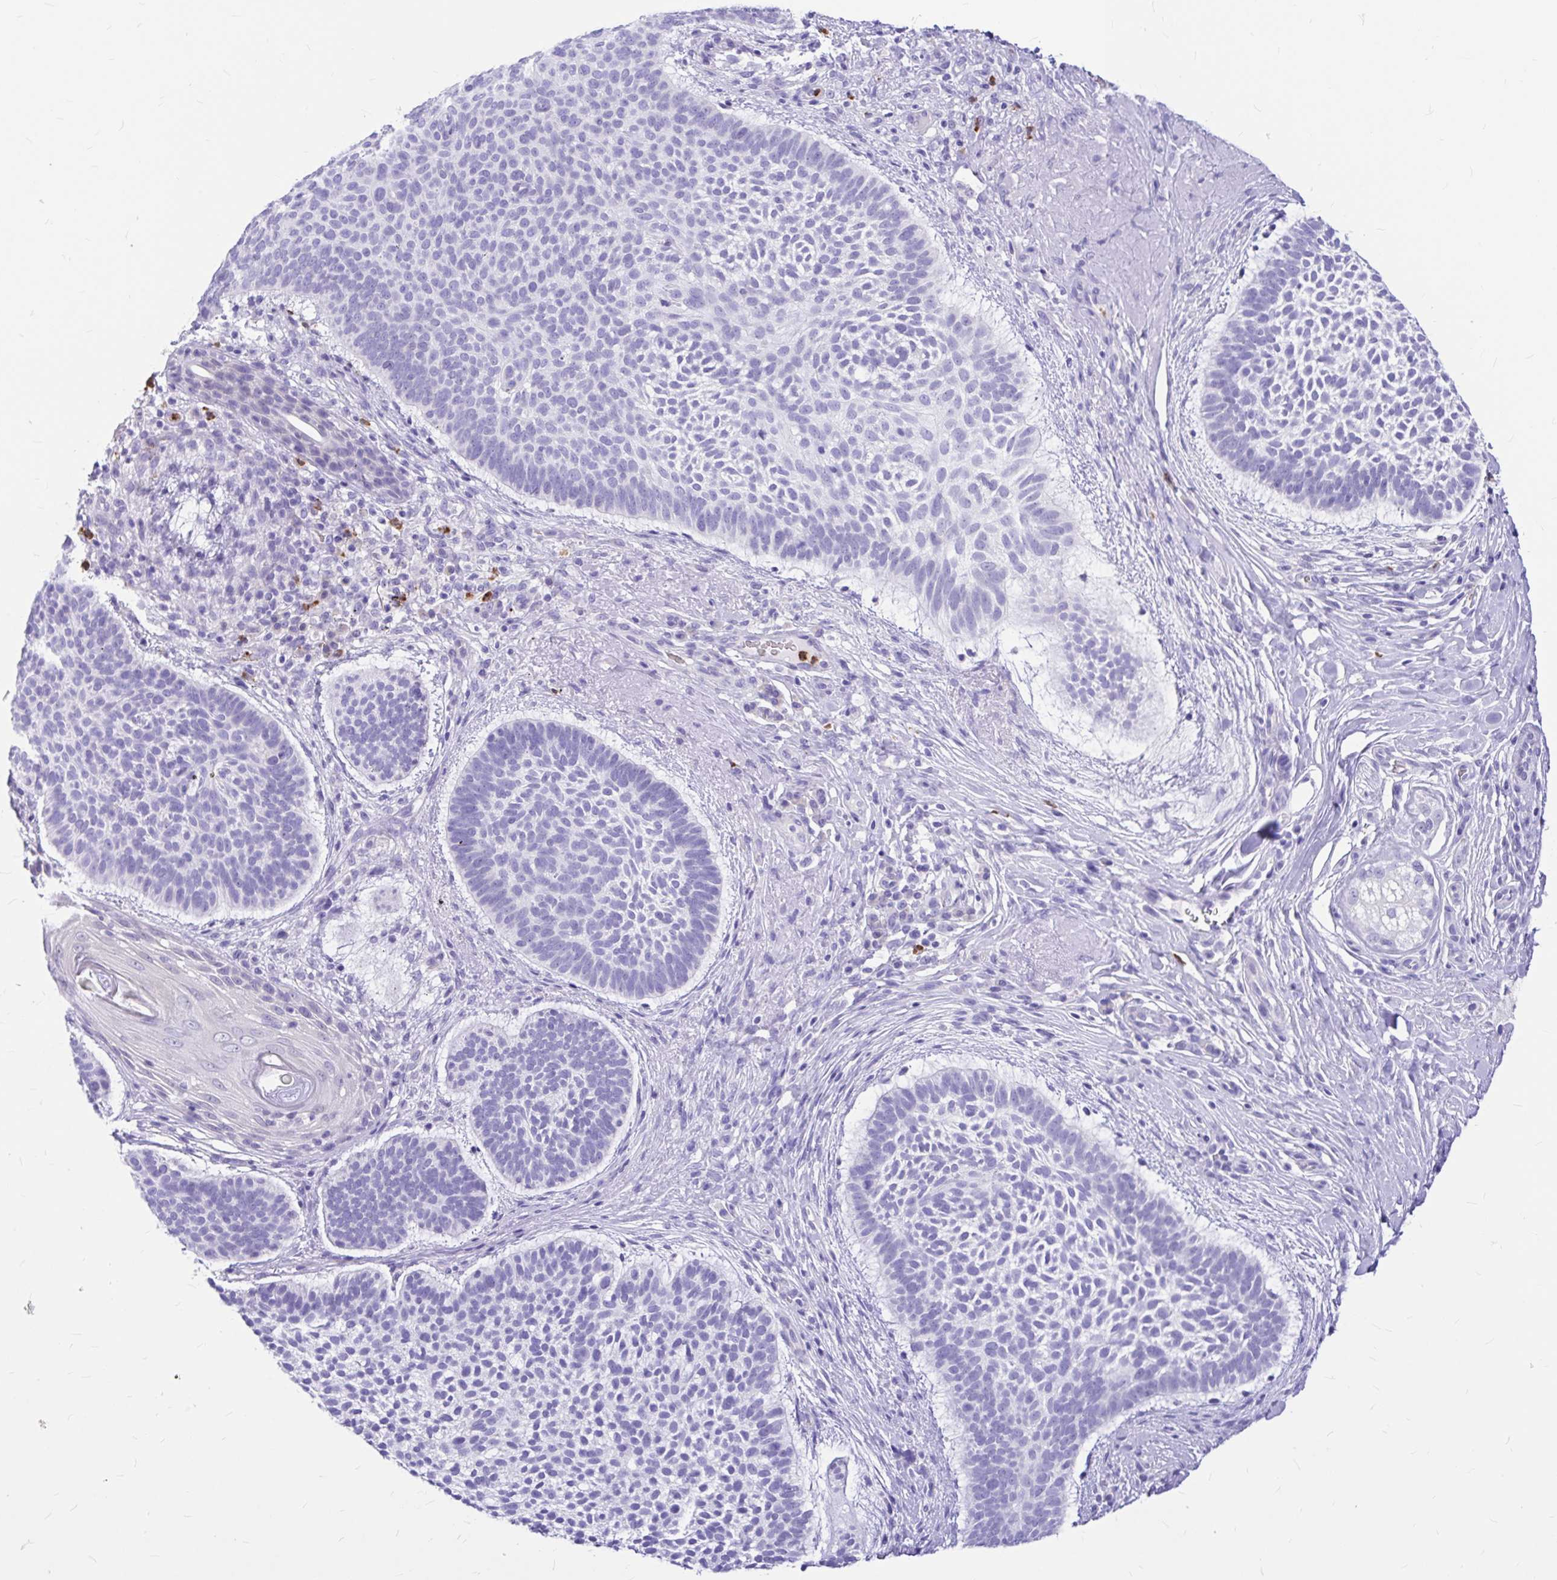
{"staining": {"intensity": "negative", "quantity": "none", "location": "none"}, "tissue": "skin cancer", "cell_type": "Tumor cells", "image_type": "cancer", "snomed": [{"axis": "morphology", "description": "Basal cell carcinoma"}, {"axis": "topography", "description": "Skin"}, {"axis": "topography", "description": "Skin of face"}], "caption": "A photomicrograph of human skin cancer (basal cell carcinoma) is negative for staining in tumor cells.", "gene": "CLEC1B", "patient": {"sex": "male", "age": 73}}